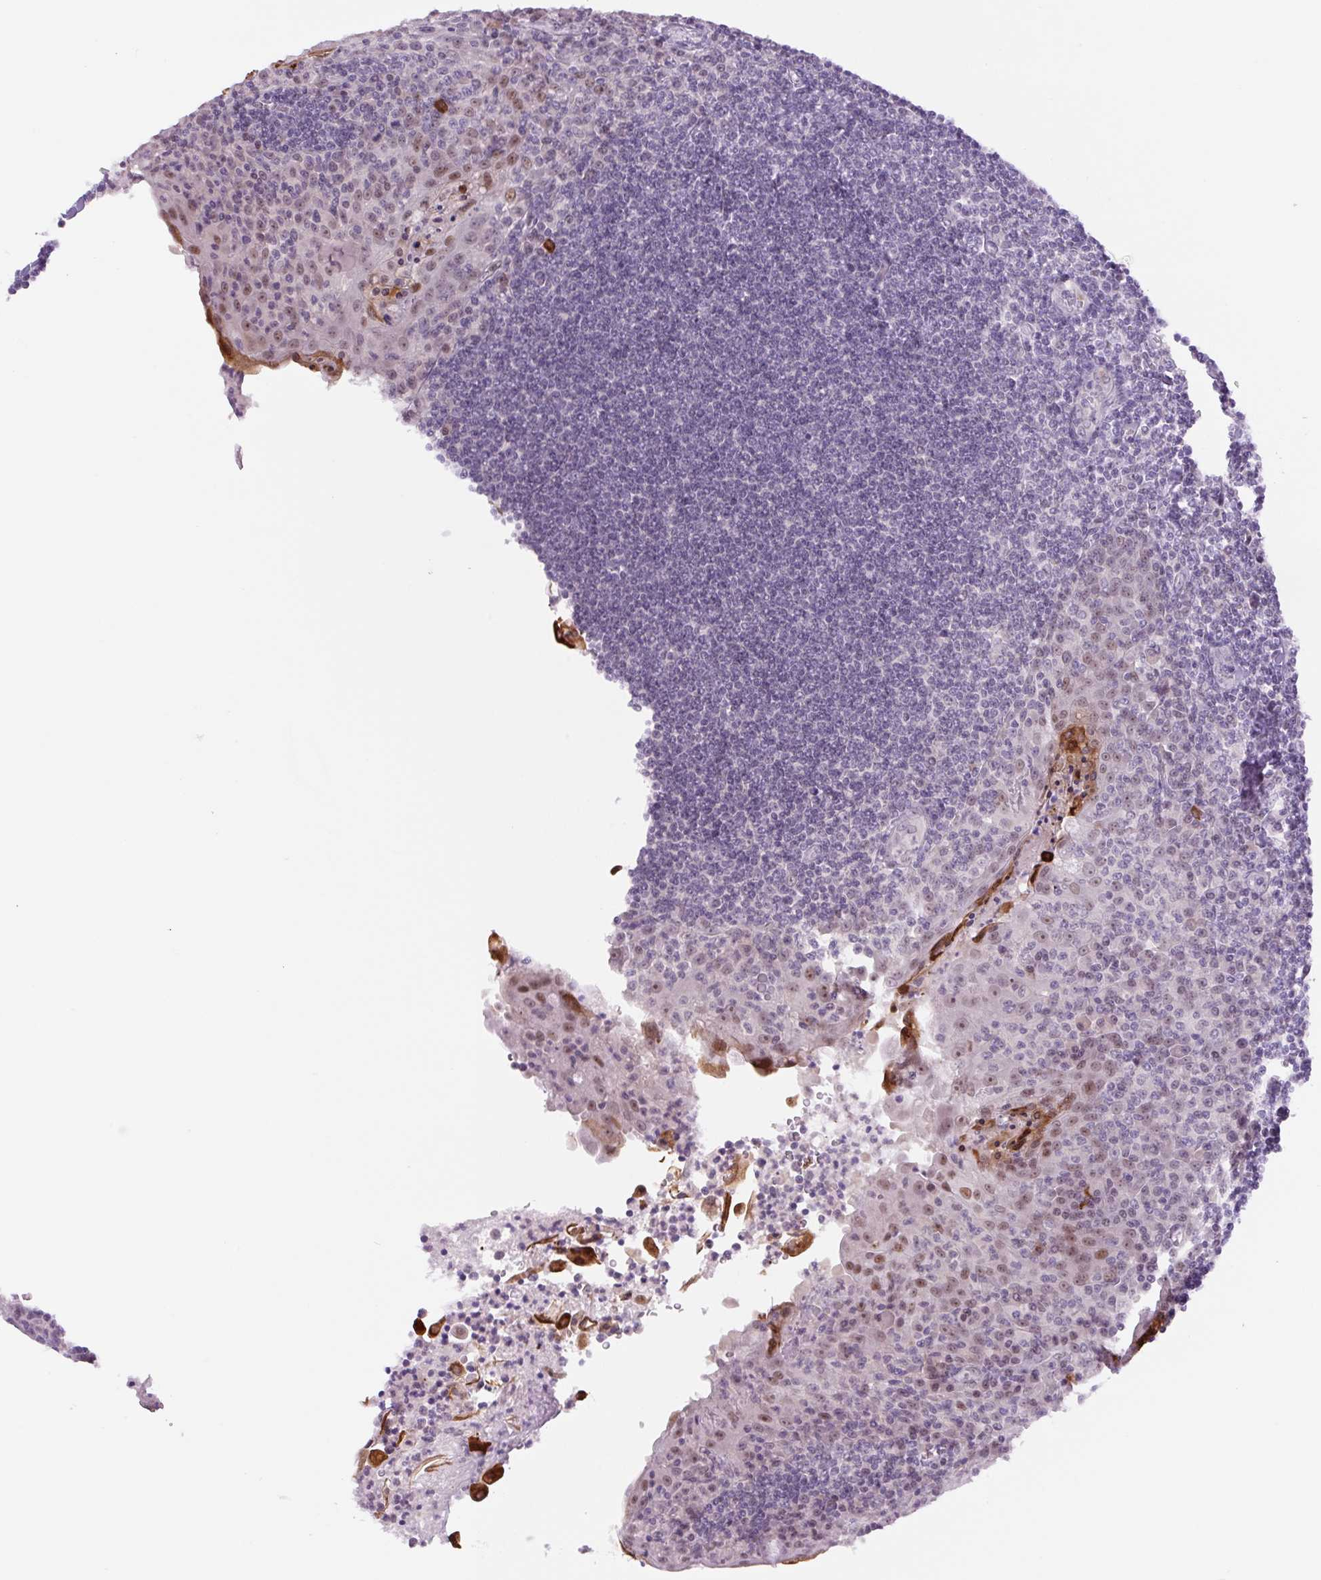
{"staining": {"intensity": "negative", "quantity": "none", "location": "none"}, "tissue": "tonsil", "cell_type": "Germinal center cells", "image_type": "normal", "snomed": [{"axis": "morphology", "description": "Normal tissue, NOS"}, {"axis": "topography", "description": "Tonsil"}], "caption": "Protein analysis of normal tonsil reveals no significant expression in germinal center cells.", "gene": "RYBP", "patient": {"sex": "male", "age": 27}}